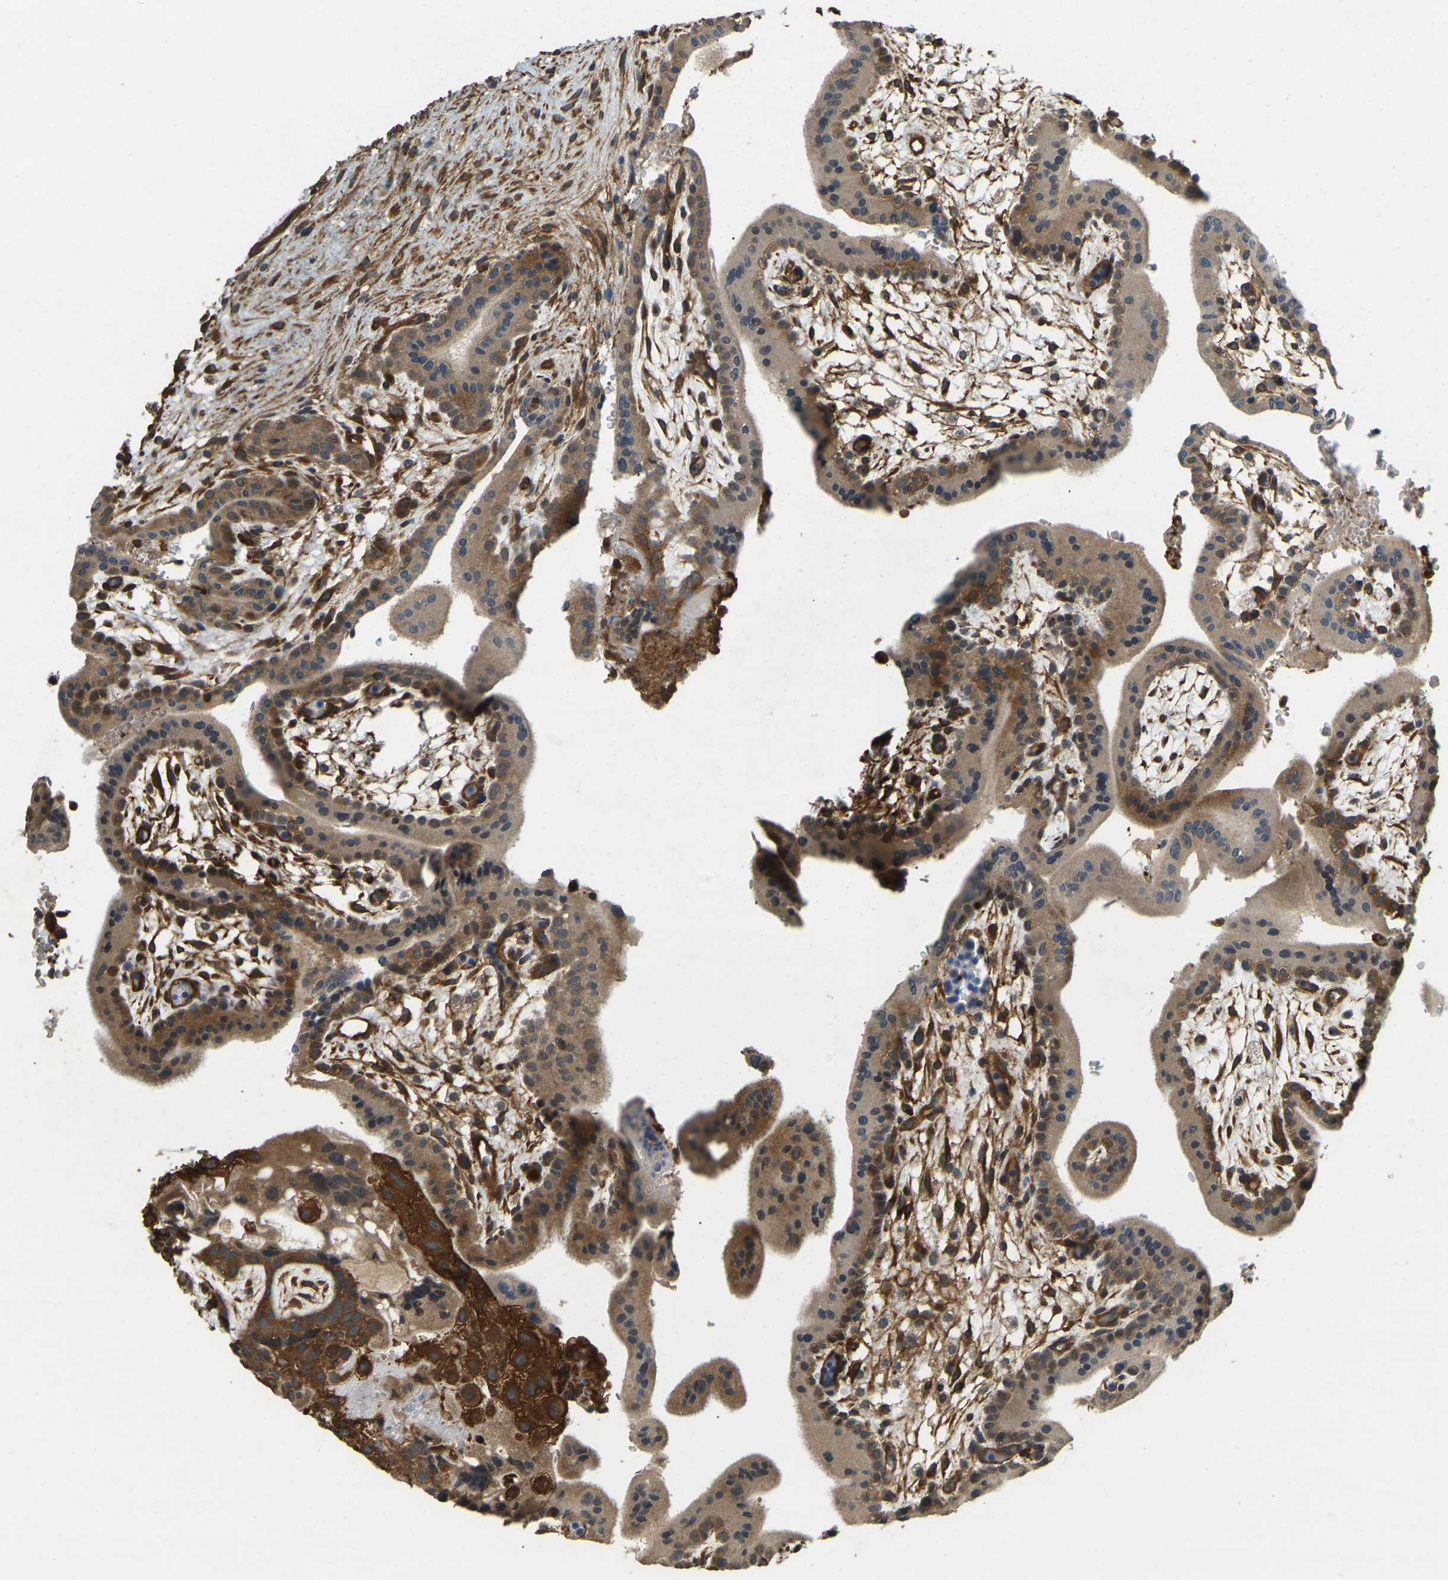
{"staining": {"intensity": "strong", "quantity": ">75%", "location": "cytoplasmic/membranous"}, "tissue": "placenta", "cell_type": "Decidual cells", "image_type": "normal", "snomed": [{"axis": "morphology", "description": "Normal tissue, NOS"}, {"axis": "topography", "description": "Placenta"}], "caption": "Normal placenta displays strong cytoplasmic/membranous expression in approximately >75% of decidual cells, visualized by immunohistochemistry.", "gene": "ERGIC1", "patient": {"sex": "female", "age": 35}}